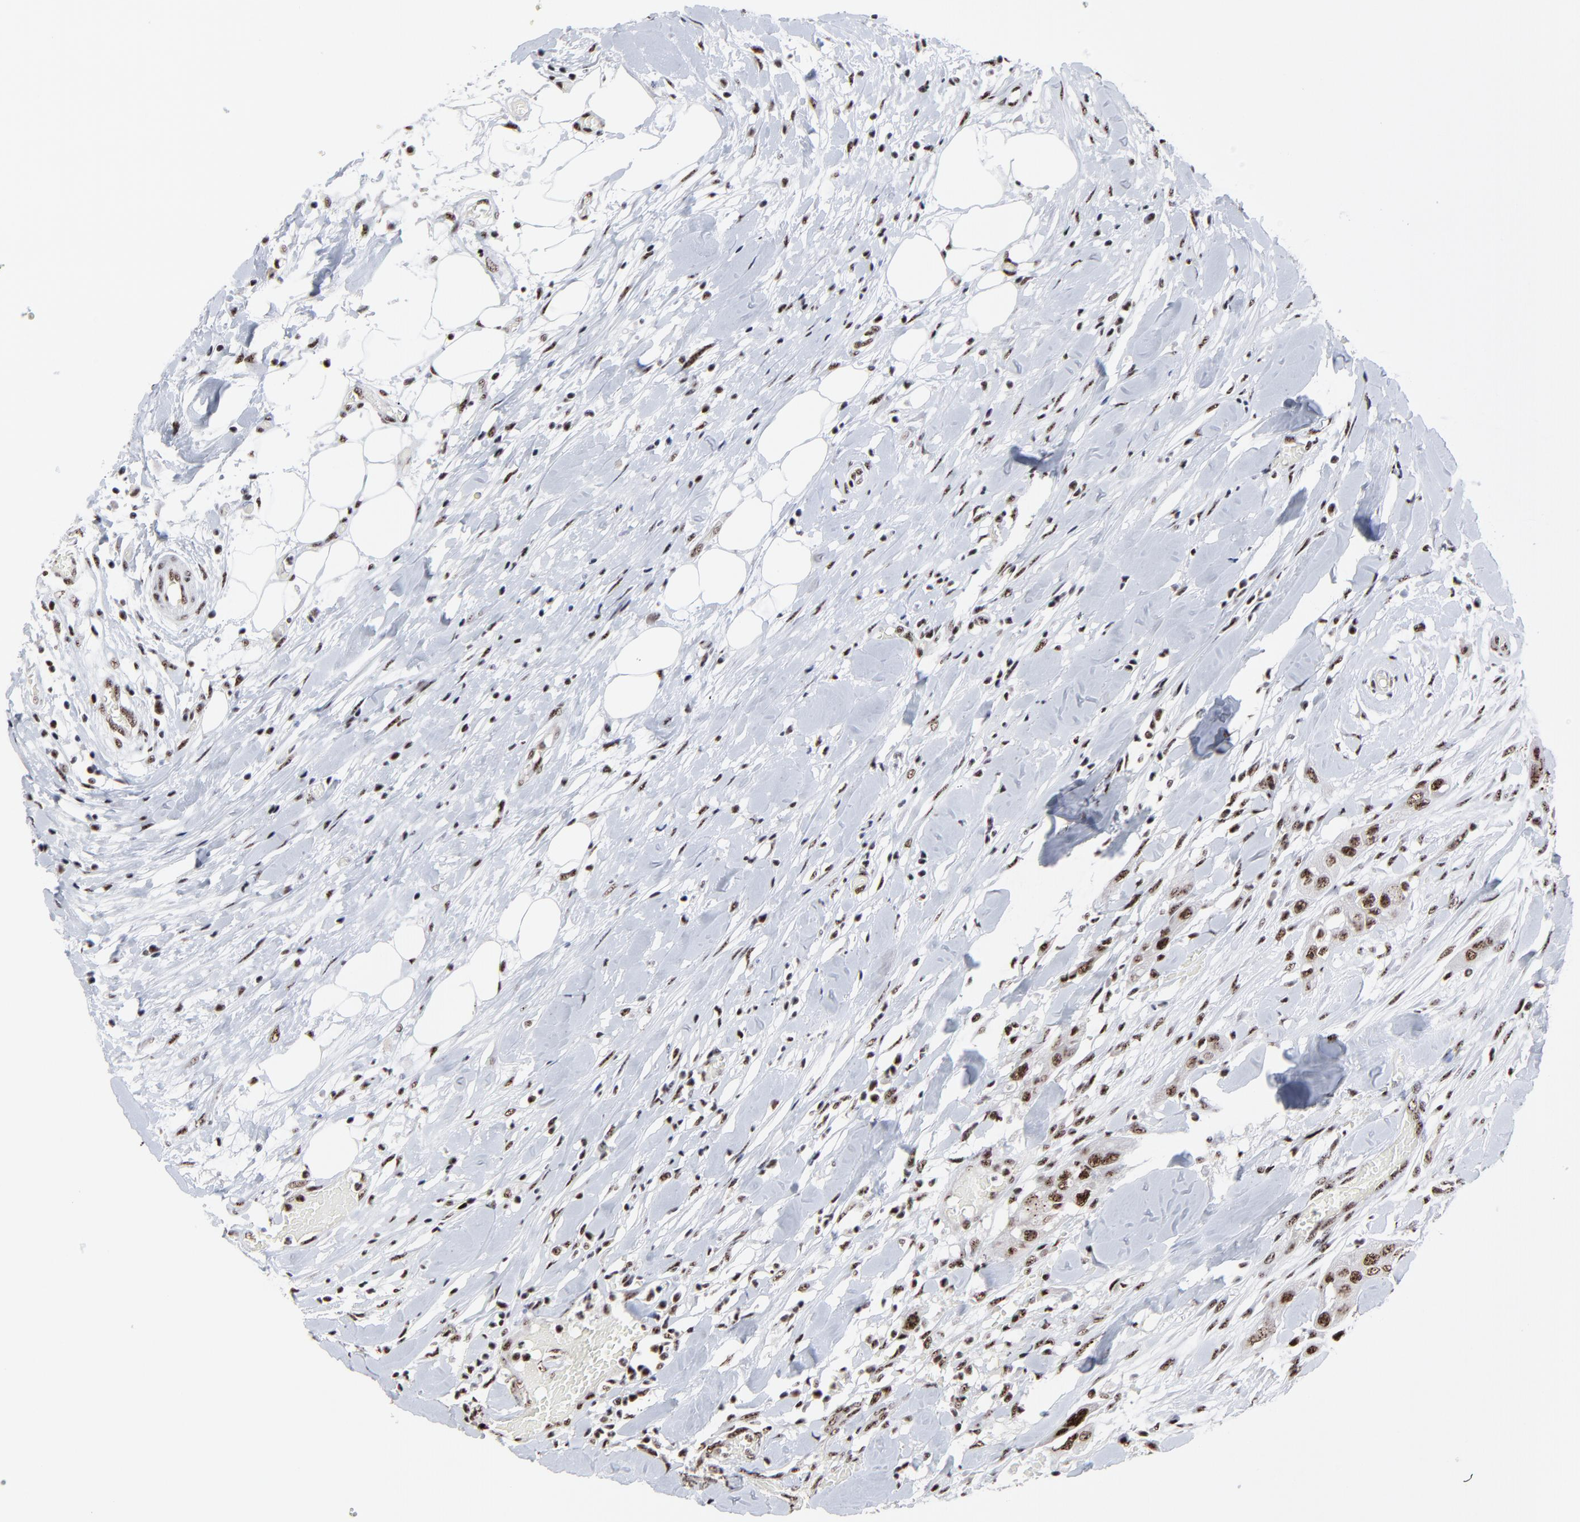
{"staining": {"intensity": "moderate", "quantity": ">75%", "location": "nuclear"}, "tissue": "head and neck cancer", "cell_type": "Tumor cells", "image_type": "cancer", "snomed": [{"axis": "morphology", "description": "Neoplasm, malignant, NOS"}, {"axis": "topography", "description": "Salivary gland"}, {"axis": "topography", "description": "Head-Neck"}], "caption": "Immunohistochemical staining of malignant neoplasm (head and neck) exhibits medium levels of moderate nuclear protein expression in about >75% of tumor cells.", "gene": "MBD4", "patient": {"sex": "male", "age": 43}}